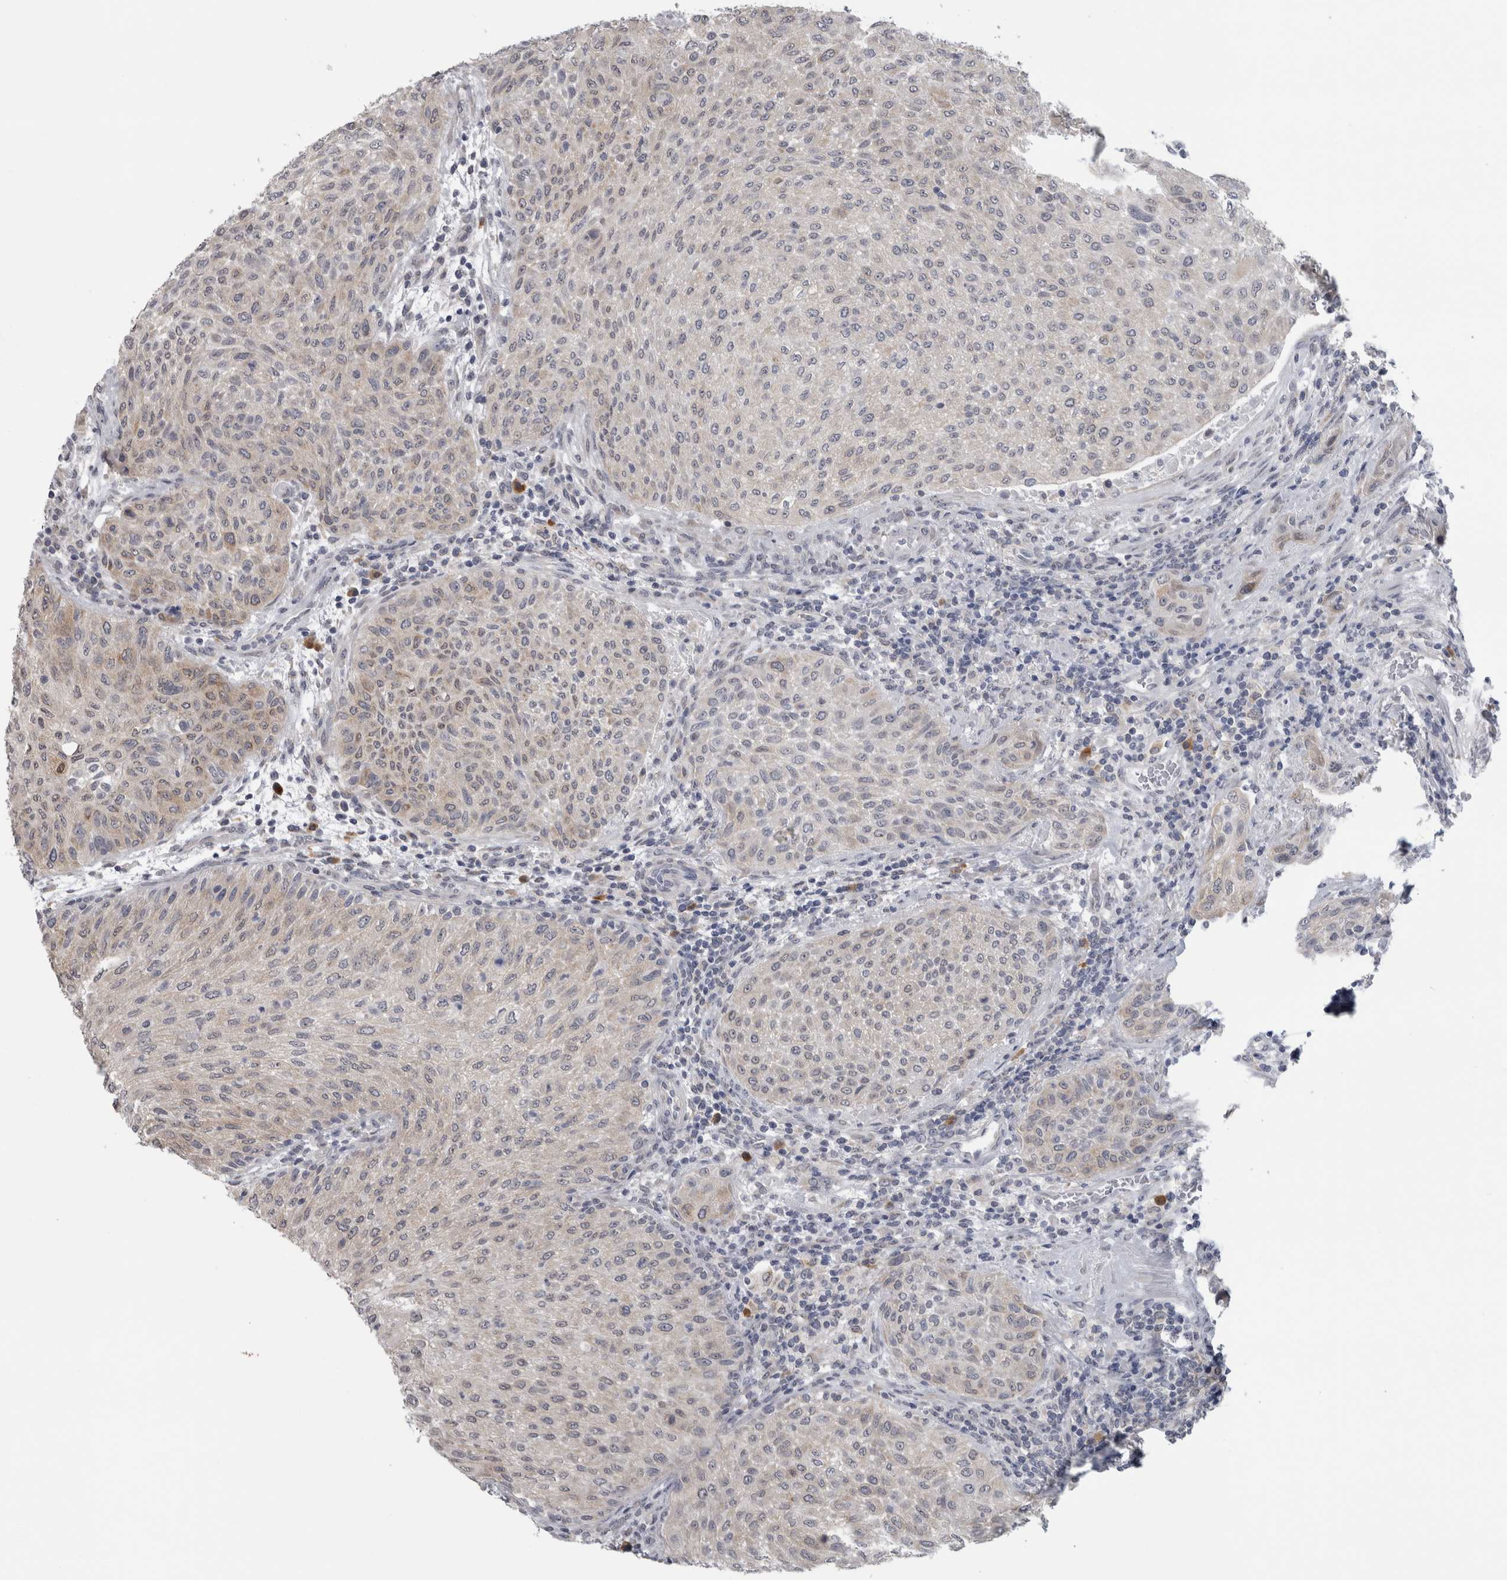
{"staining": {"intensity": "weak", "quantity": "<25%", "location": "cytoplasmic/membranous"}, "tissue": "urothelial cancer", "cell_type": "Tumor cells", "image_type": "cancer", "snomed": [{"axis": "morphology", "description": "Urothelial carcinoma, Low grade"}, {"axis": "morphology", "description": "Urothelial carcinoma, High grade"}, {"axis": "topography", "description": "Urinary bladder"}], "caption": "Tumor cells show no significant protein staining in urothelial cancer.", "gene": "TMEM242", "patient": {"sex": "male", "age": 35}}